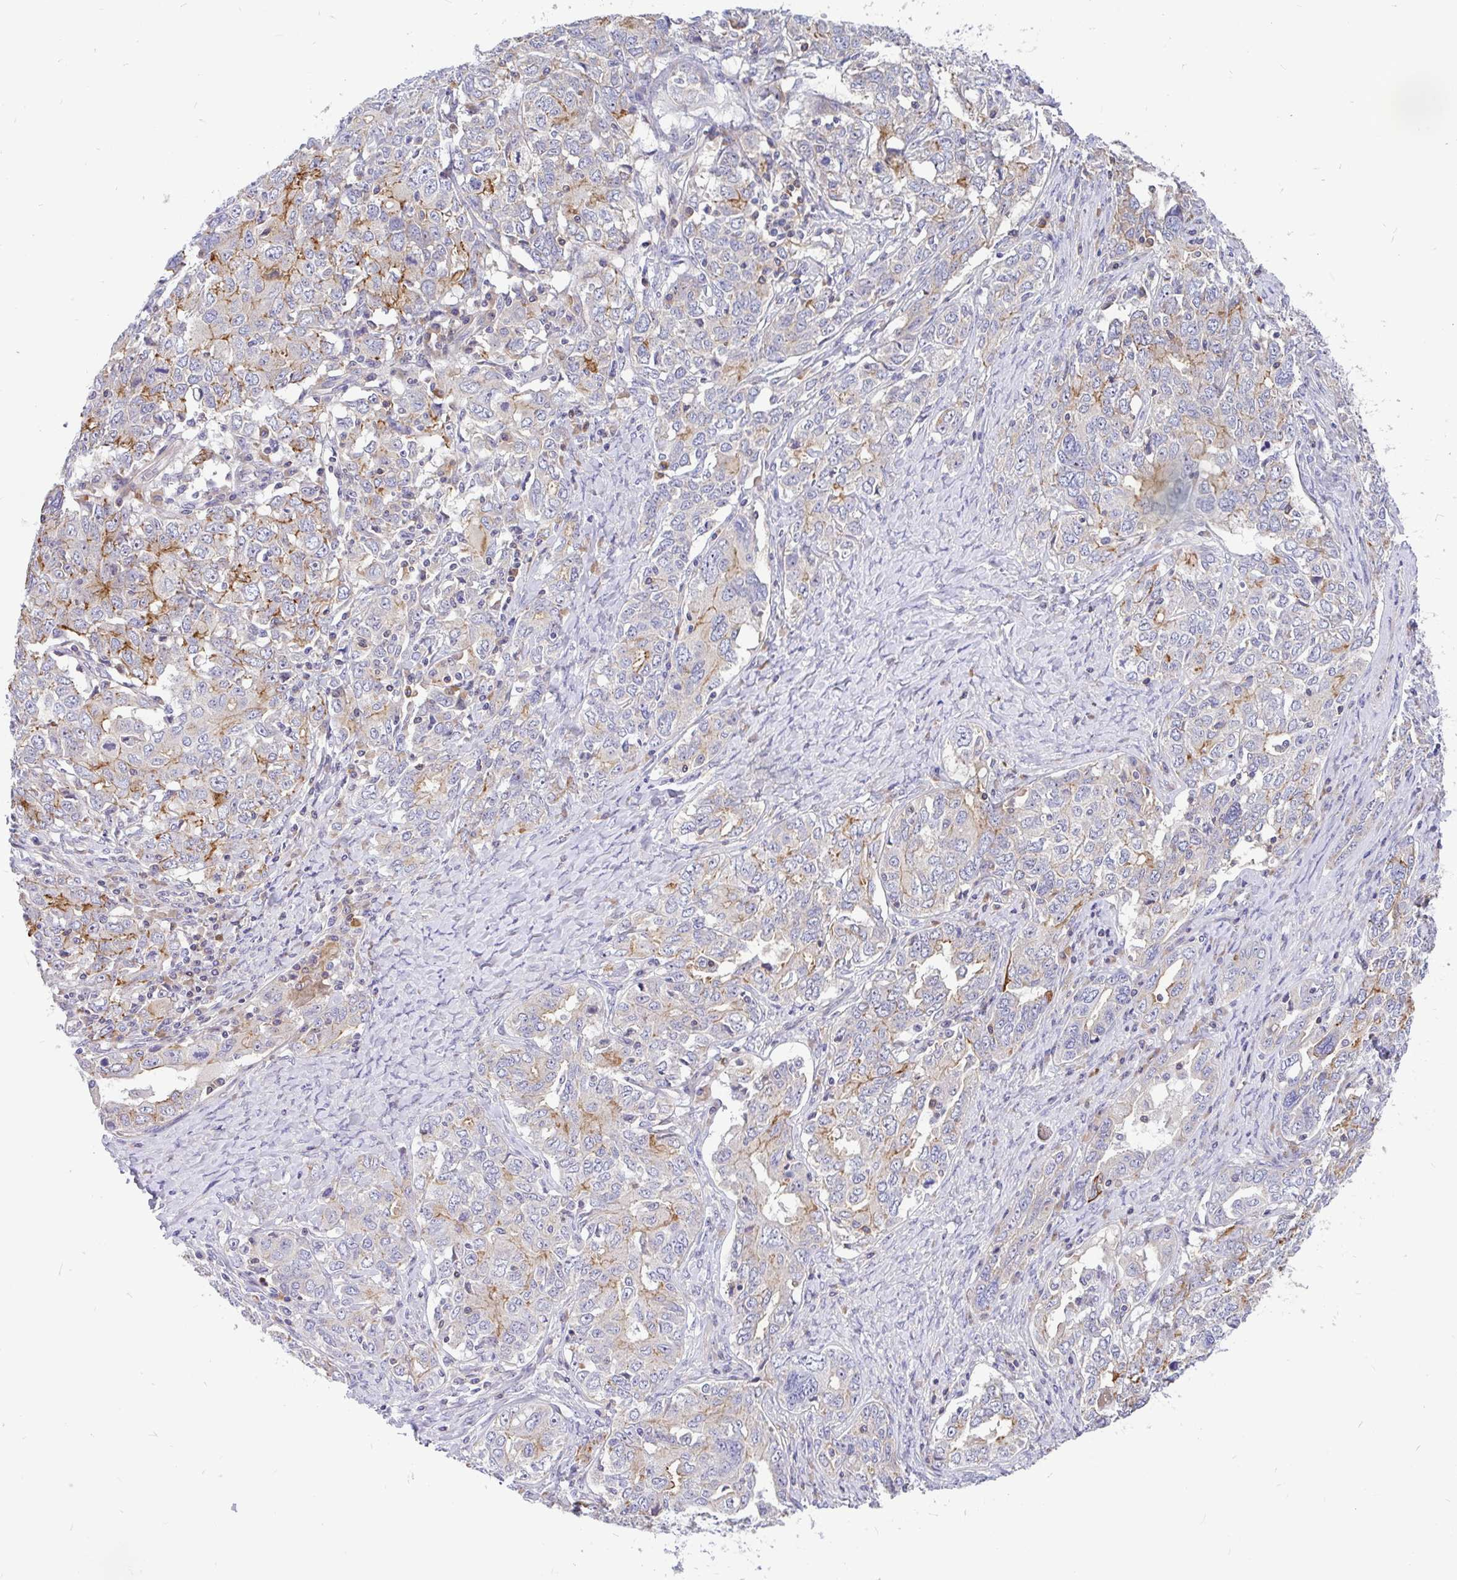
{"staining": {"intensity": "moderate", "quantity": "<25%", "location": "cytoplasmic/membranous"}, "tissue": "ovarian cancer", "cell_type": "Tumor cells", "image_type": "cancer", "snomed": [{"axis": "morphology", "description": "Carcinoma, endometroid"}, {"axis": "topography", "description": "Ovary"}], "caption": "About <25% of tumor cells in ovarian cancer (endometroid carcinoma) reveal moderate cytoplasmic/membranous protein staining as visualized by brown immunohistochemical staining.", "gene": "LRRC26", "patient": {"sex": "female", "age": 62}}